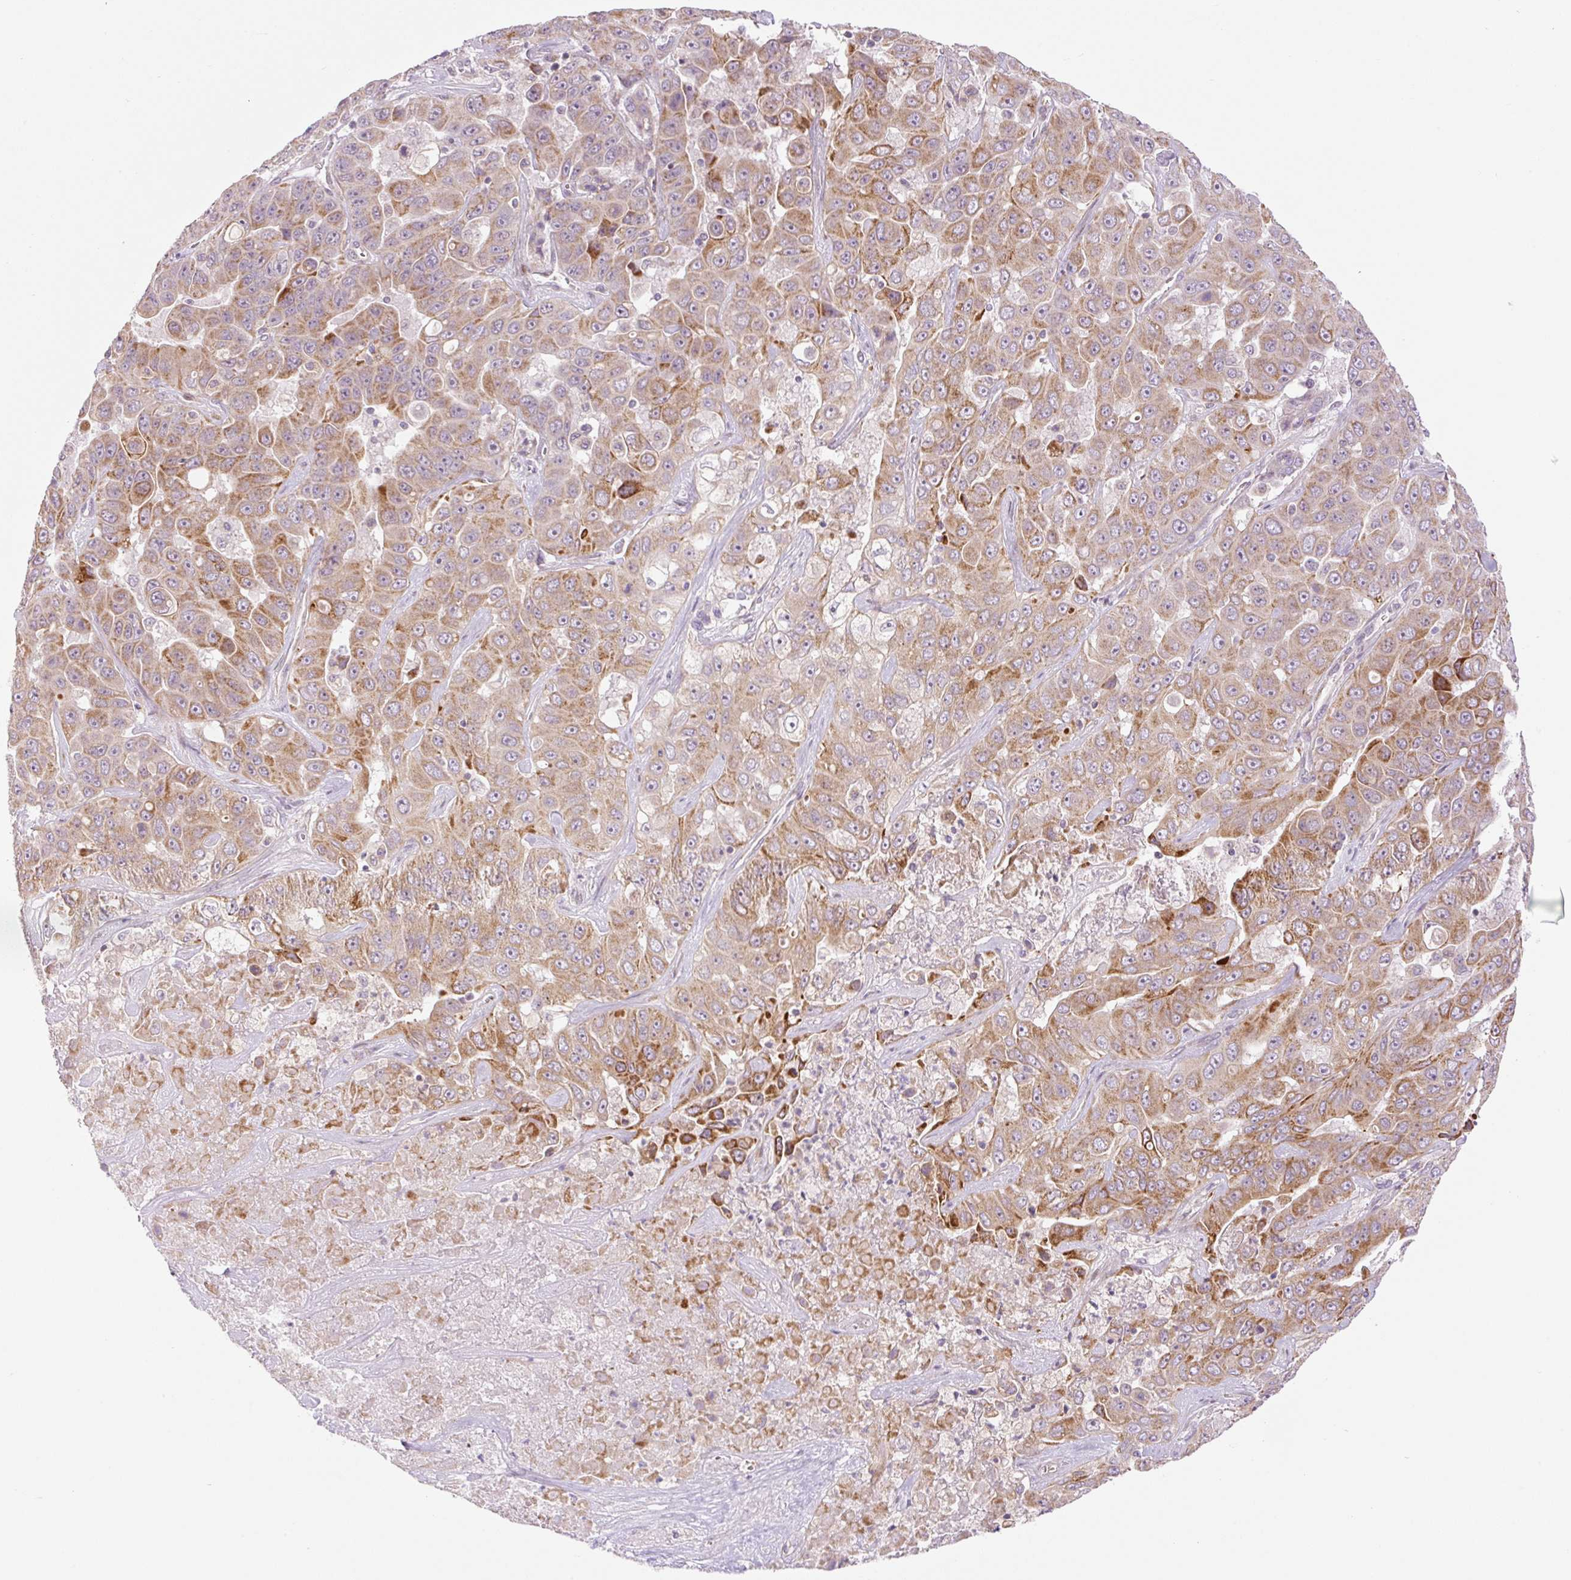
{"staining": {"intensity": "moderate", "quantity": ">75%", "location": "cytoplasmic/membranous"}, "tissue": "liver cancer", "cell_type": "Tumor cells", "image_type": "cancer", "snomed": [{"axis": "morphology", "description": "Cholangiocarcinoma"}, {"axis": "topography", "description": "Liver"}], "caption": "The image shows staining of cholangiocarcinoma (liver), revealing moderate cytoplasmic/membranous protein staining (brown color) within tumor cells. (DAB IHC, brown staining for protein, blue staining for nuclei).", "gene": "ZNF394", "patient": {"sex": "female", "age": 52}}